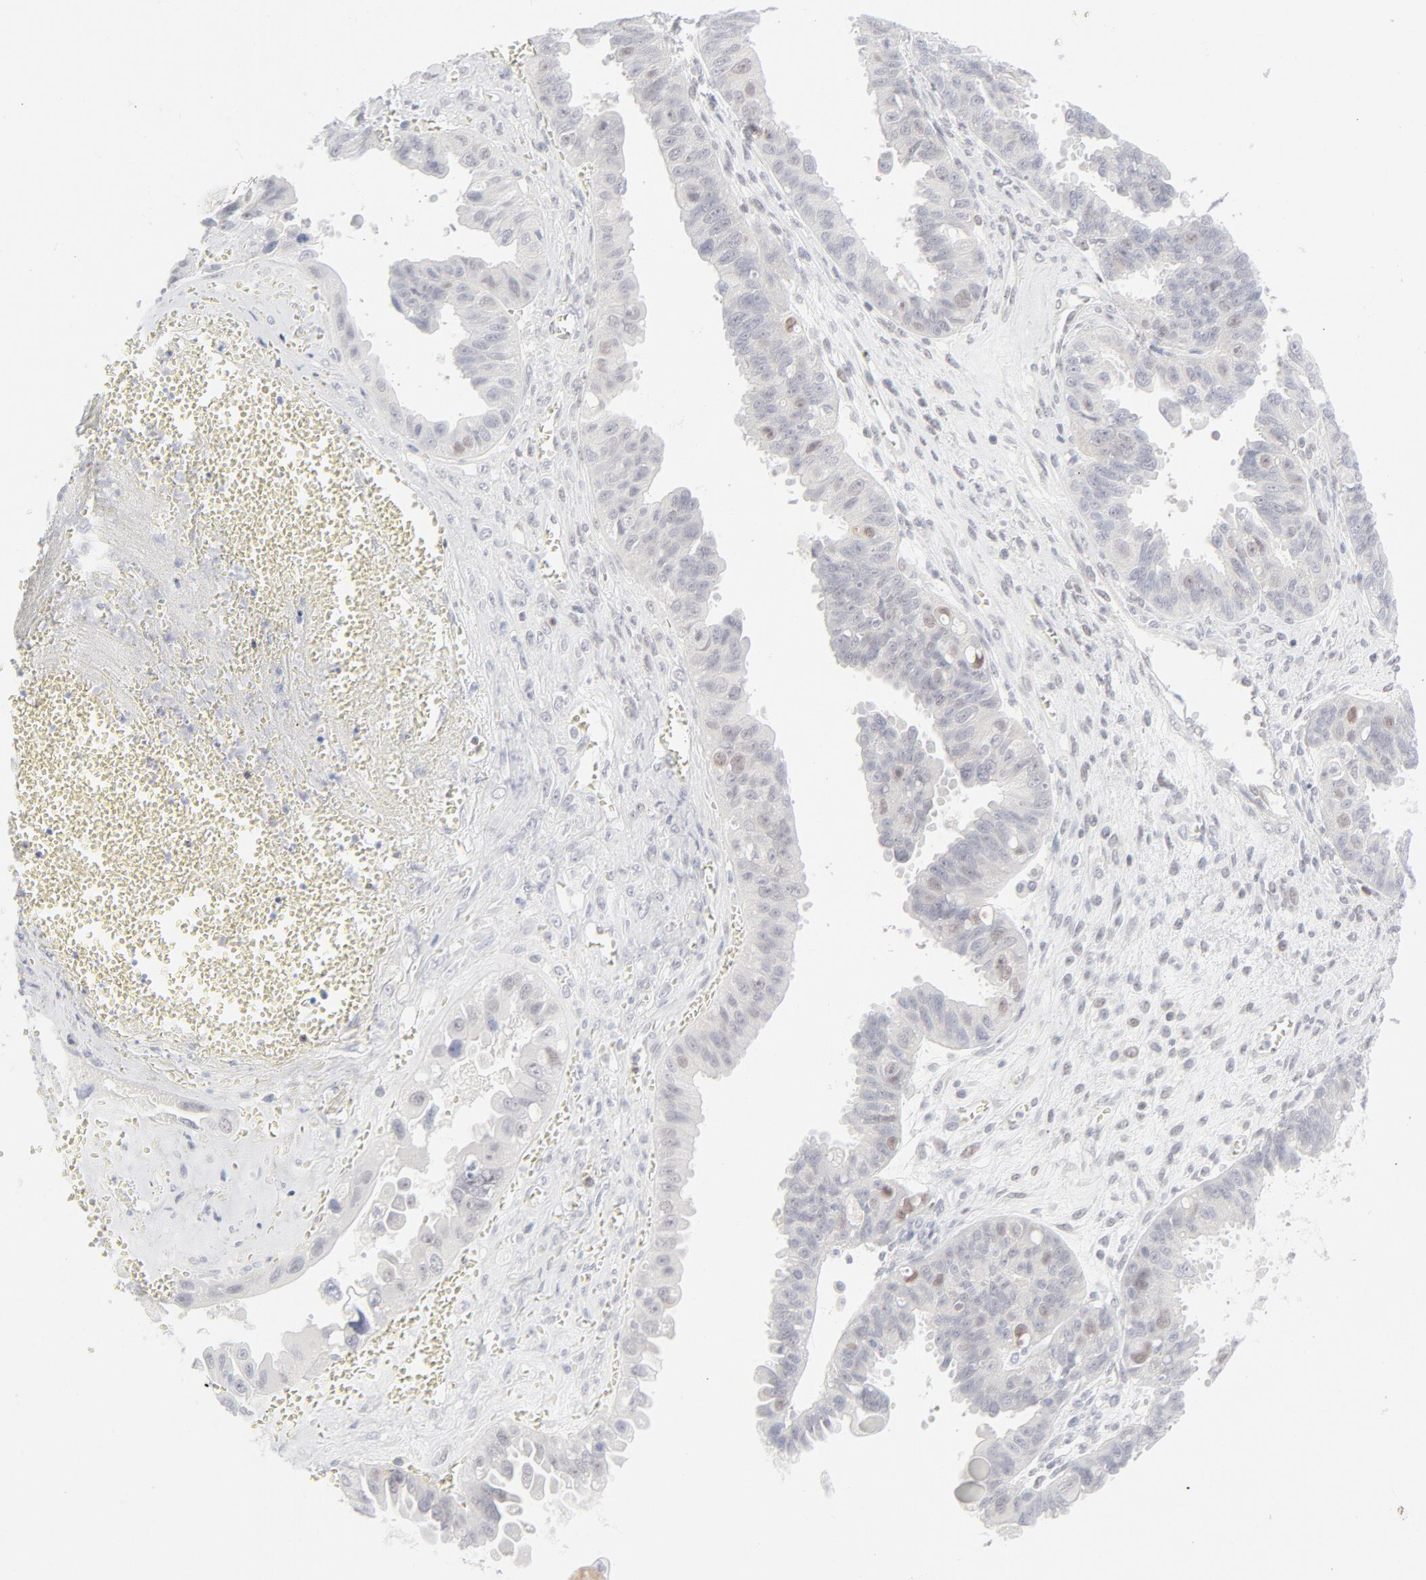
{"staining": {"intensity": "weak", "quantity": "<25%", "location": "nuclear"}, "tissue": "ovarian cancer", "cell_type": "Tumor cells", "image_type": "cancer", "snomed": [{"axis": "morphology", "description": "Carcinoma, endometroid"}, {"axis": "topography", "description": "Ovary"}], "caption": "IHC of ovarian endometroid carcinoma displays no staining in tumor cells.", "gene": "PRKCB", "patient": {"sex": "female", "age": 85}}